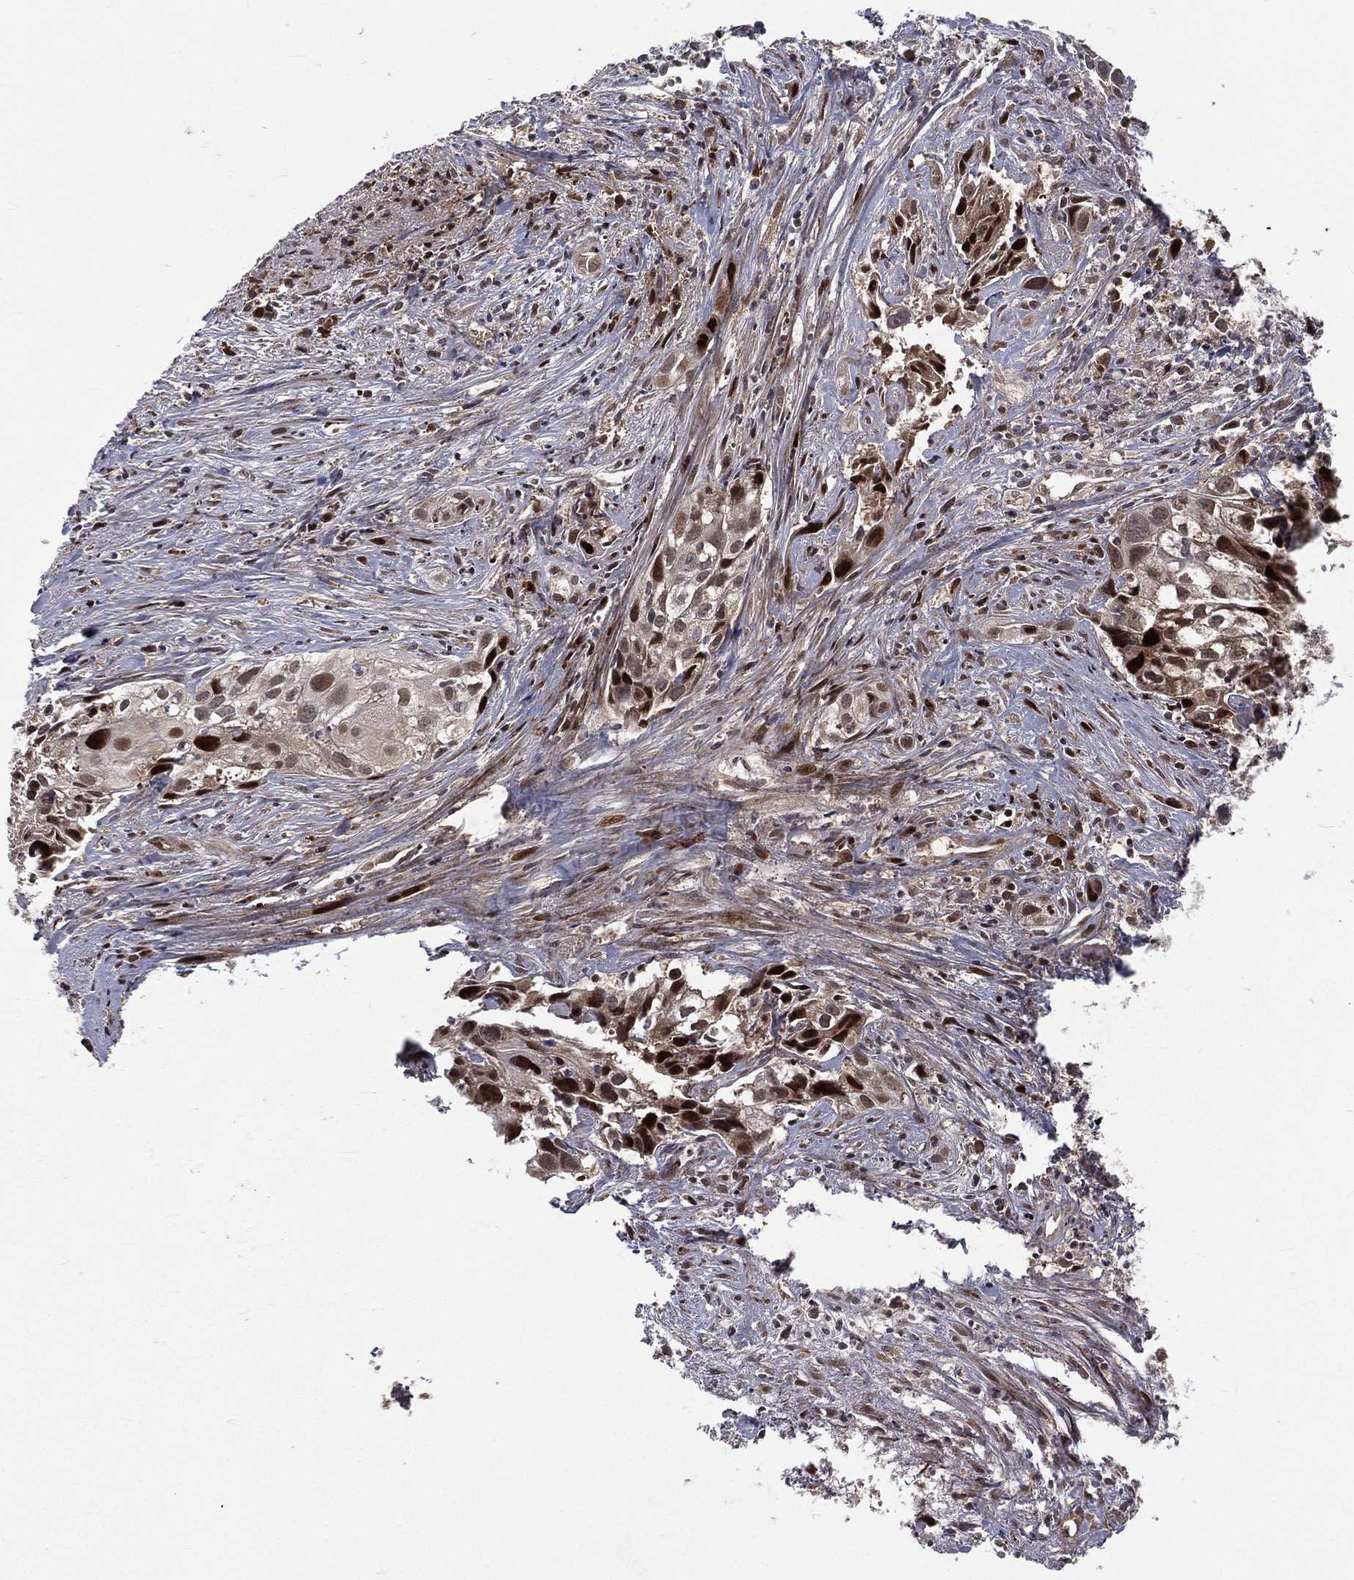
{"staining": {"intensity": "strong", "quantity": "25%-75%", "location": "nuclear"}, "tissue": "cervical cancer", "cell_type": "Tumor cells", "image_type": "cancer", "snomed": [{"axis": "morphology", "description": "Squamous cell carcinoma, NOS"}, {"axis": "topography", "description": "Cervix"}], "caption": "Human squamous cell carcinoma (cervical) stained for a protein (brown) displays strong nuclear positive staining in approximately 25%-75% of tumor cells.", "gene": "MDM2", "patient": {"sex": "female", "age": 53}}